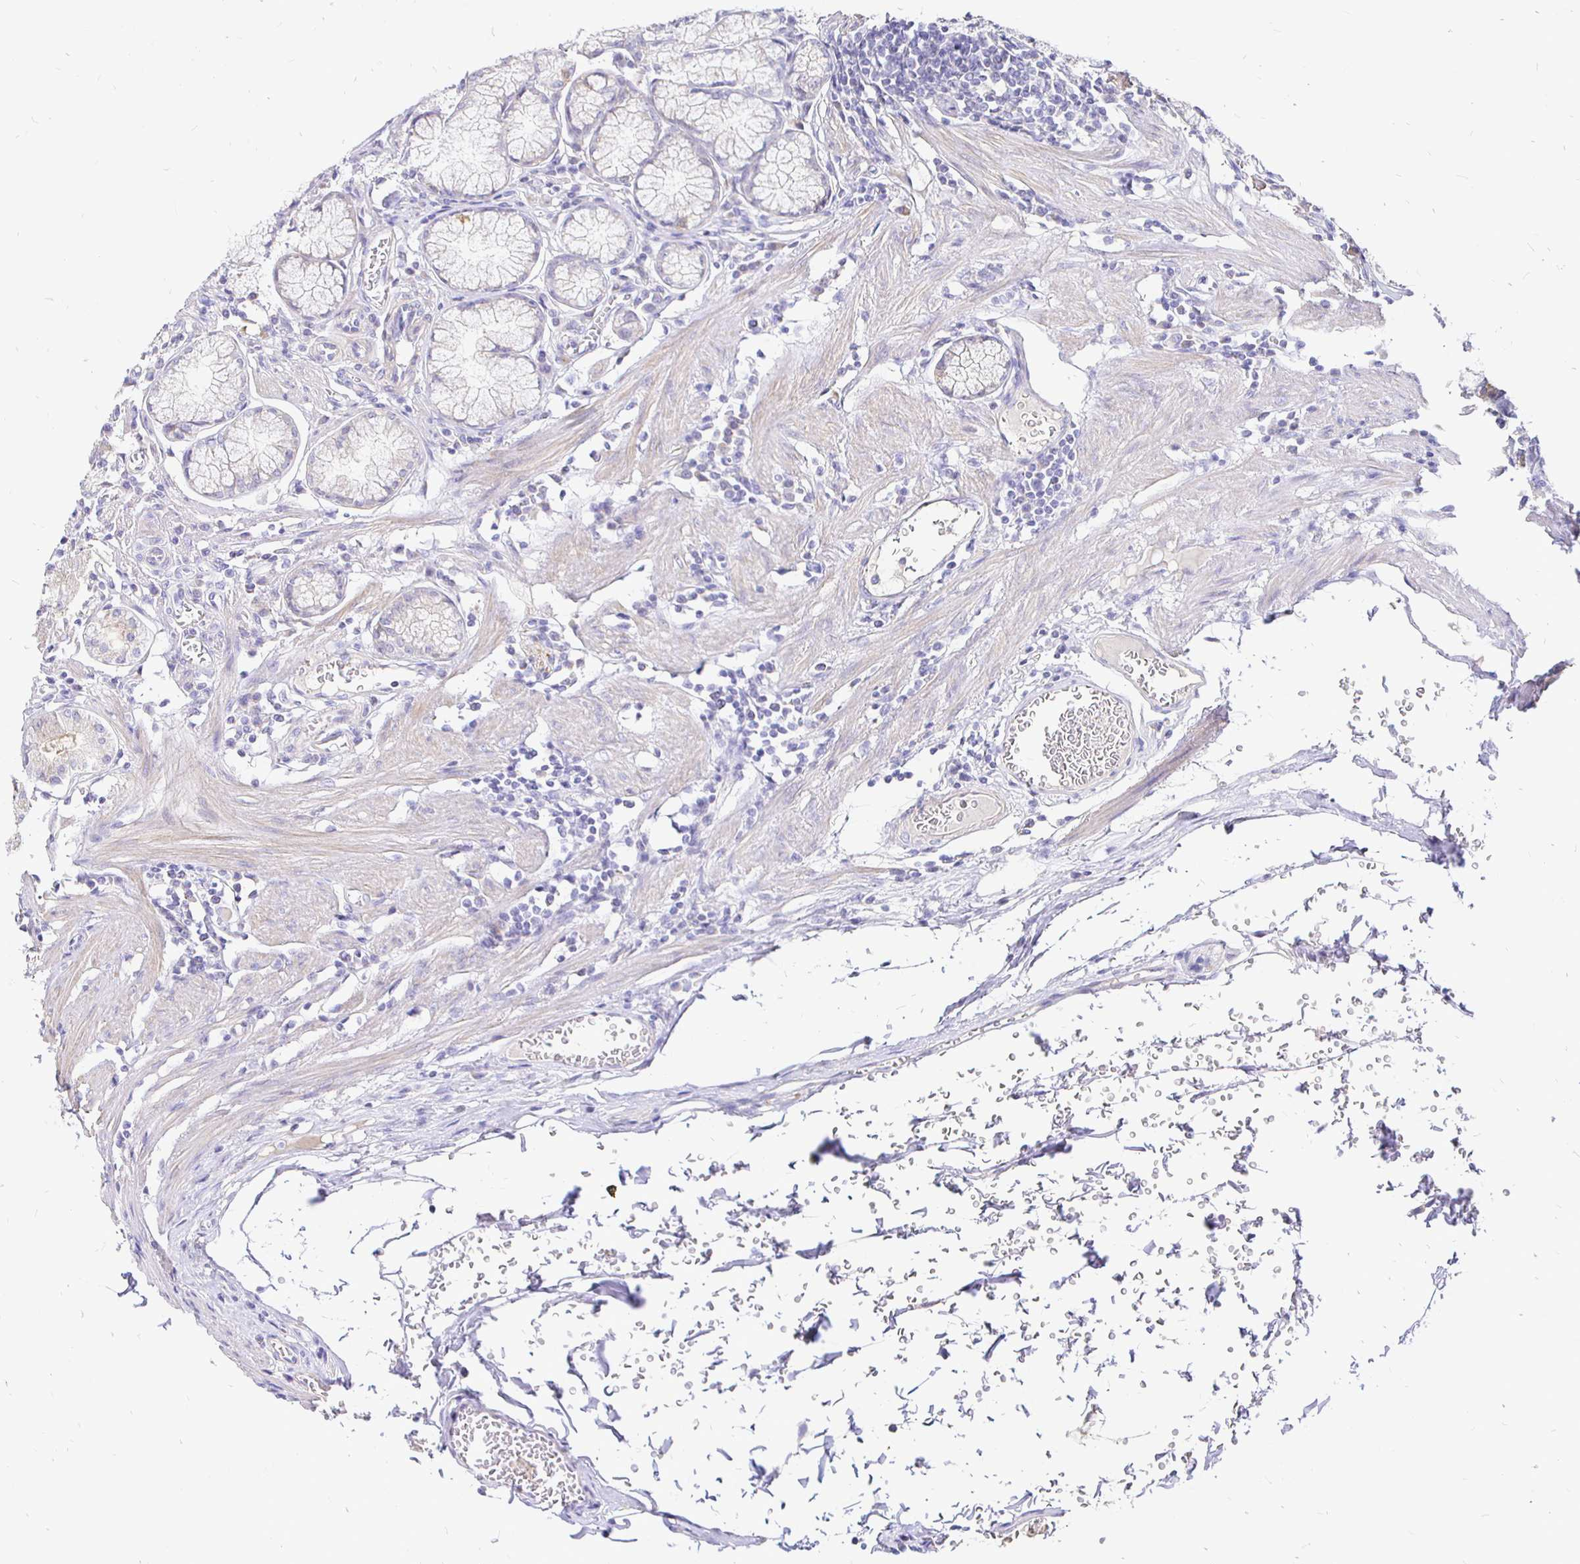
{"staining": {"intensity": "weak", "quantity": "25%-75%", "location": "cytoplasmic/membranous"}, "tissue": "stomach", "cell_type": "Glandular cells", "image_type": "normal", "snomed": [{"axis": "morphology", "description": "Normal tissue, NOS"}, {"axis": "topography", "description": "Stomach"}], "caption": "Immunohistochemistry histopathology image of normal stomach stained for a protein (brown), which shows low levels of weak cytoplasmic/membranous positivity in approximately 25%-75% of glandular cells.", "gene": "NECAB1", "patient": {"sex": "male", "age": 55}}